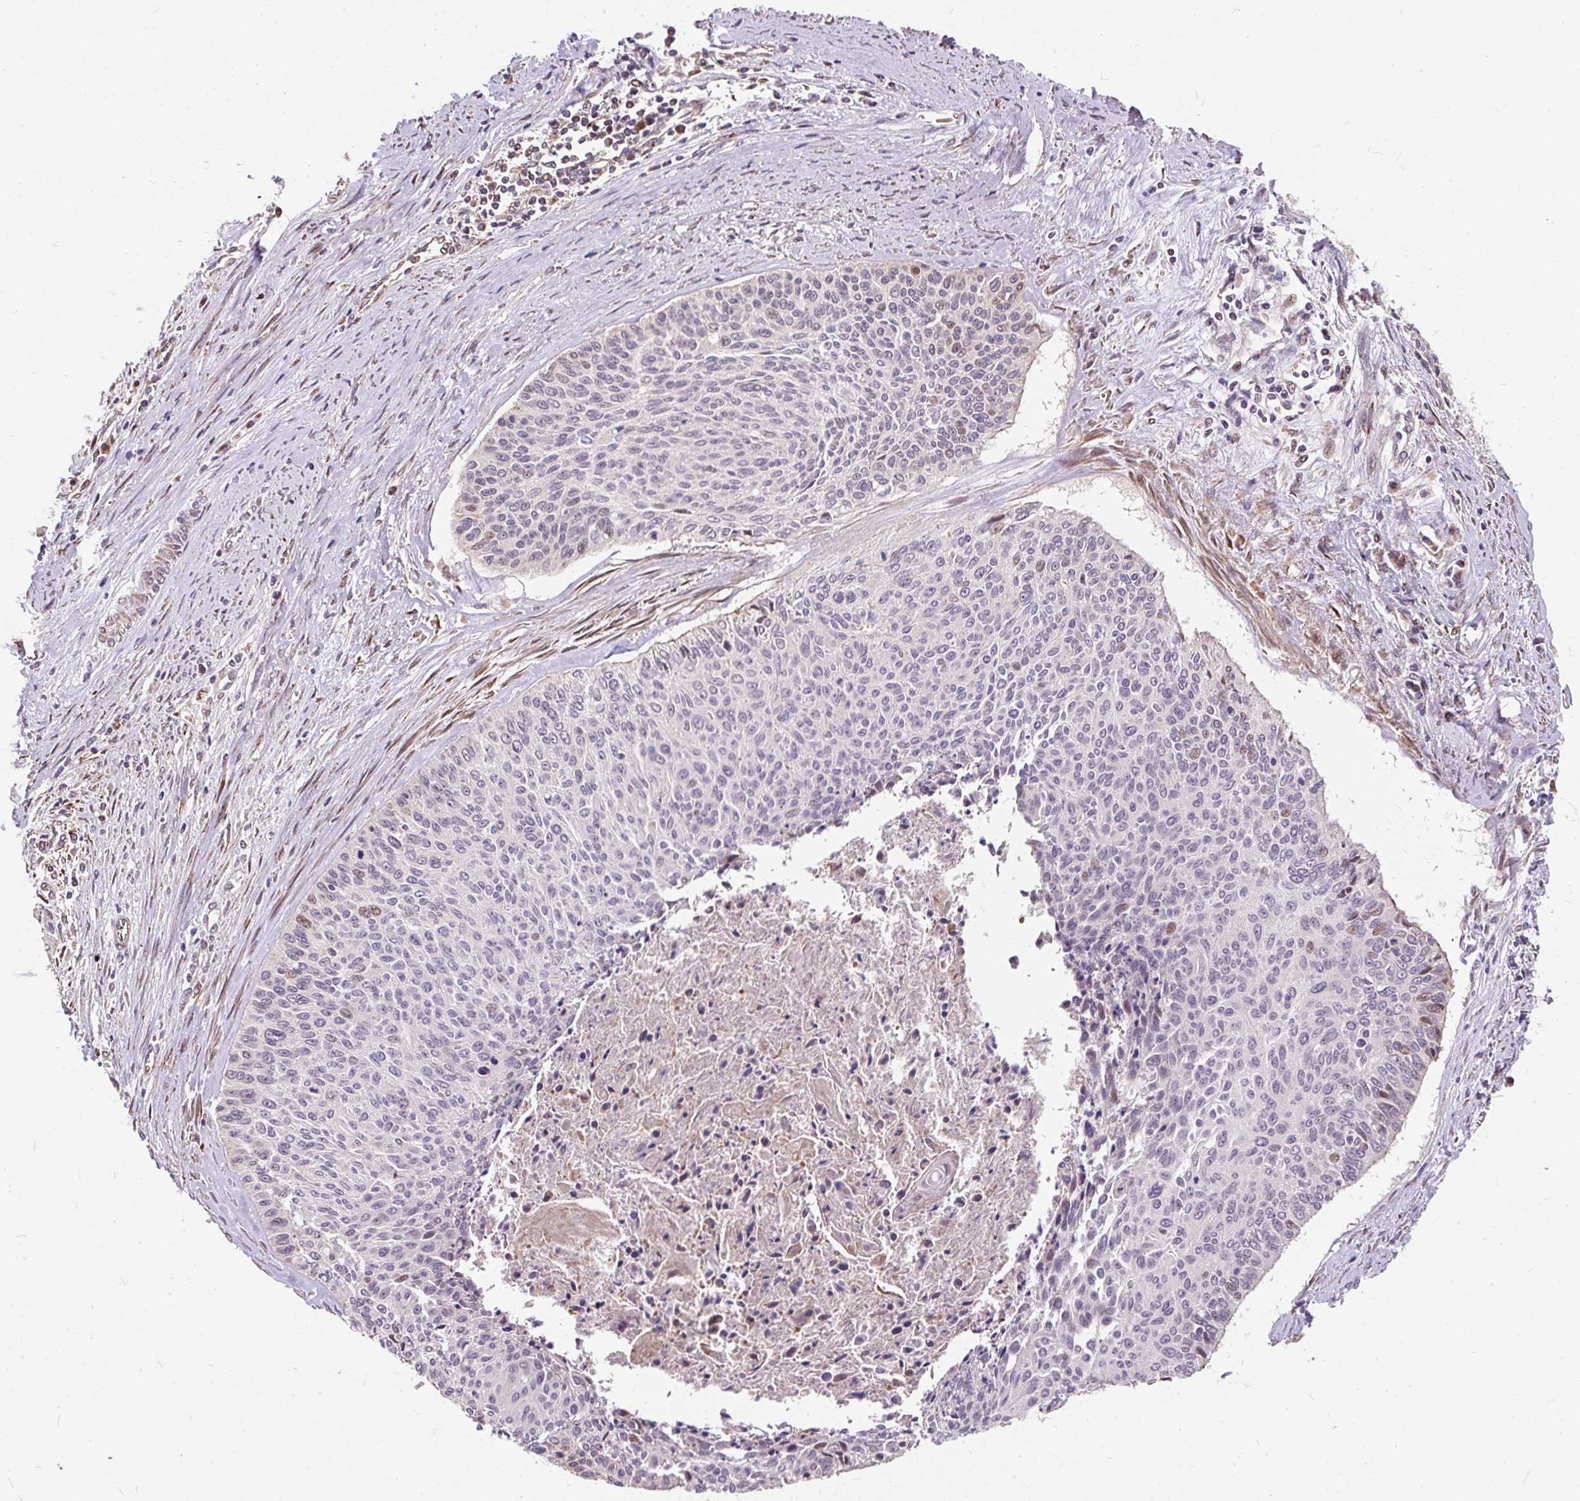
{"staining": {"intensity": "weak", "quantity": "<25%", "location": "nuclear"}, "tissue": "cervical cancer", "cell_type": "Tumor cells", "image_type": "cancer", "snomed": [{"axis": "morphology", "description": "Squamous cell carcinoma, NOS"}, {"axis": "topography", "description": "Cervix"}], "caption": "The immunohistochemistry (IHC) image has no significant staining in tumor cells of squamous cell carcinoma (cervical) tissue.", "gene": "PUS7L", "patient": {"sex": "female", "age": 55}}